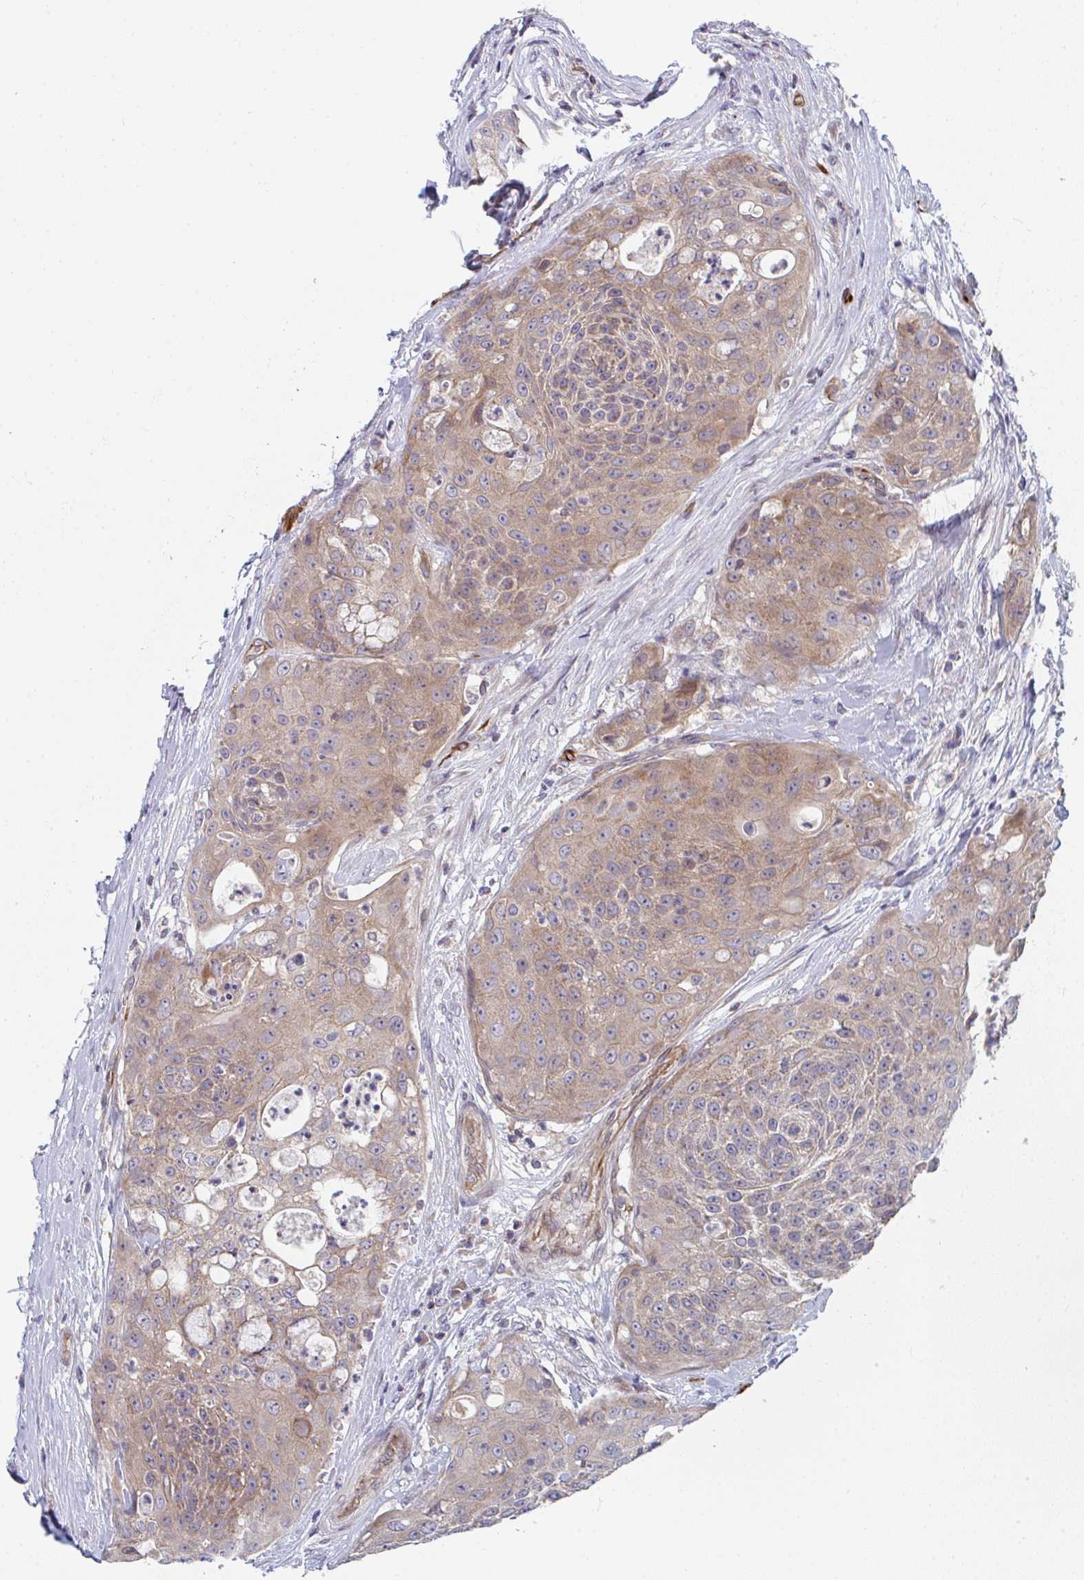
{"staining": {"intensity": "moderate", "quantity": ">75%", "location": "cytoplasmic/membranous"}, "tissue": "urothelial cancer", "cell_type": "Tumor cells", "image_type": "cancer", "snomed": [{"axis": "morphology", "description": "Urothelial carcinoma, High grade"}, {"axis": "topography", "description": "Urinary bladder"}], "caption": "High-grade urothelial carcinoma was stained to show a protein in brown. There is medium levels of moderate cytoplasmic/membranous positivity in about >75% of tumor cells.", "gene": "EIF1AD", "patient": {"sex": "female", "age": 63}}